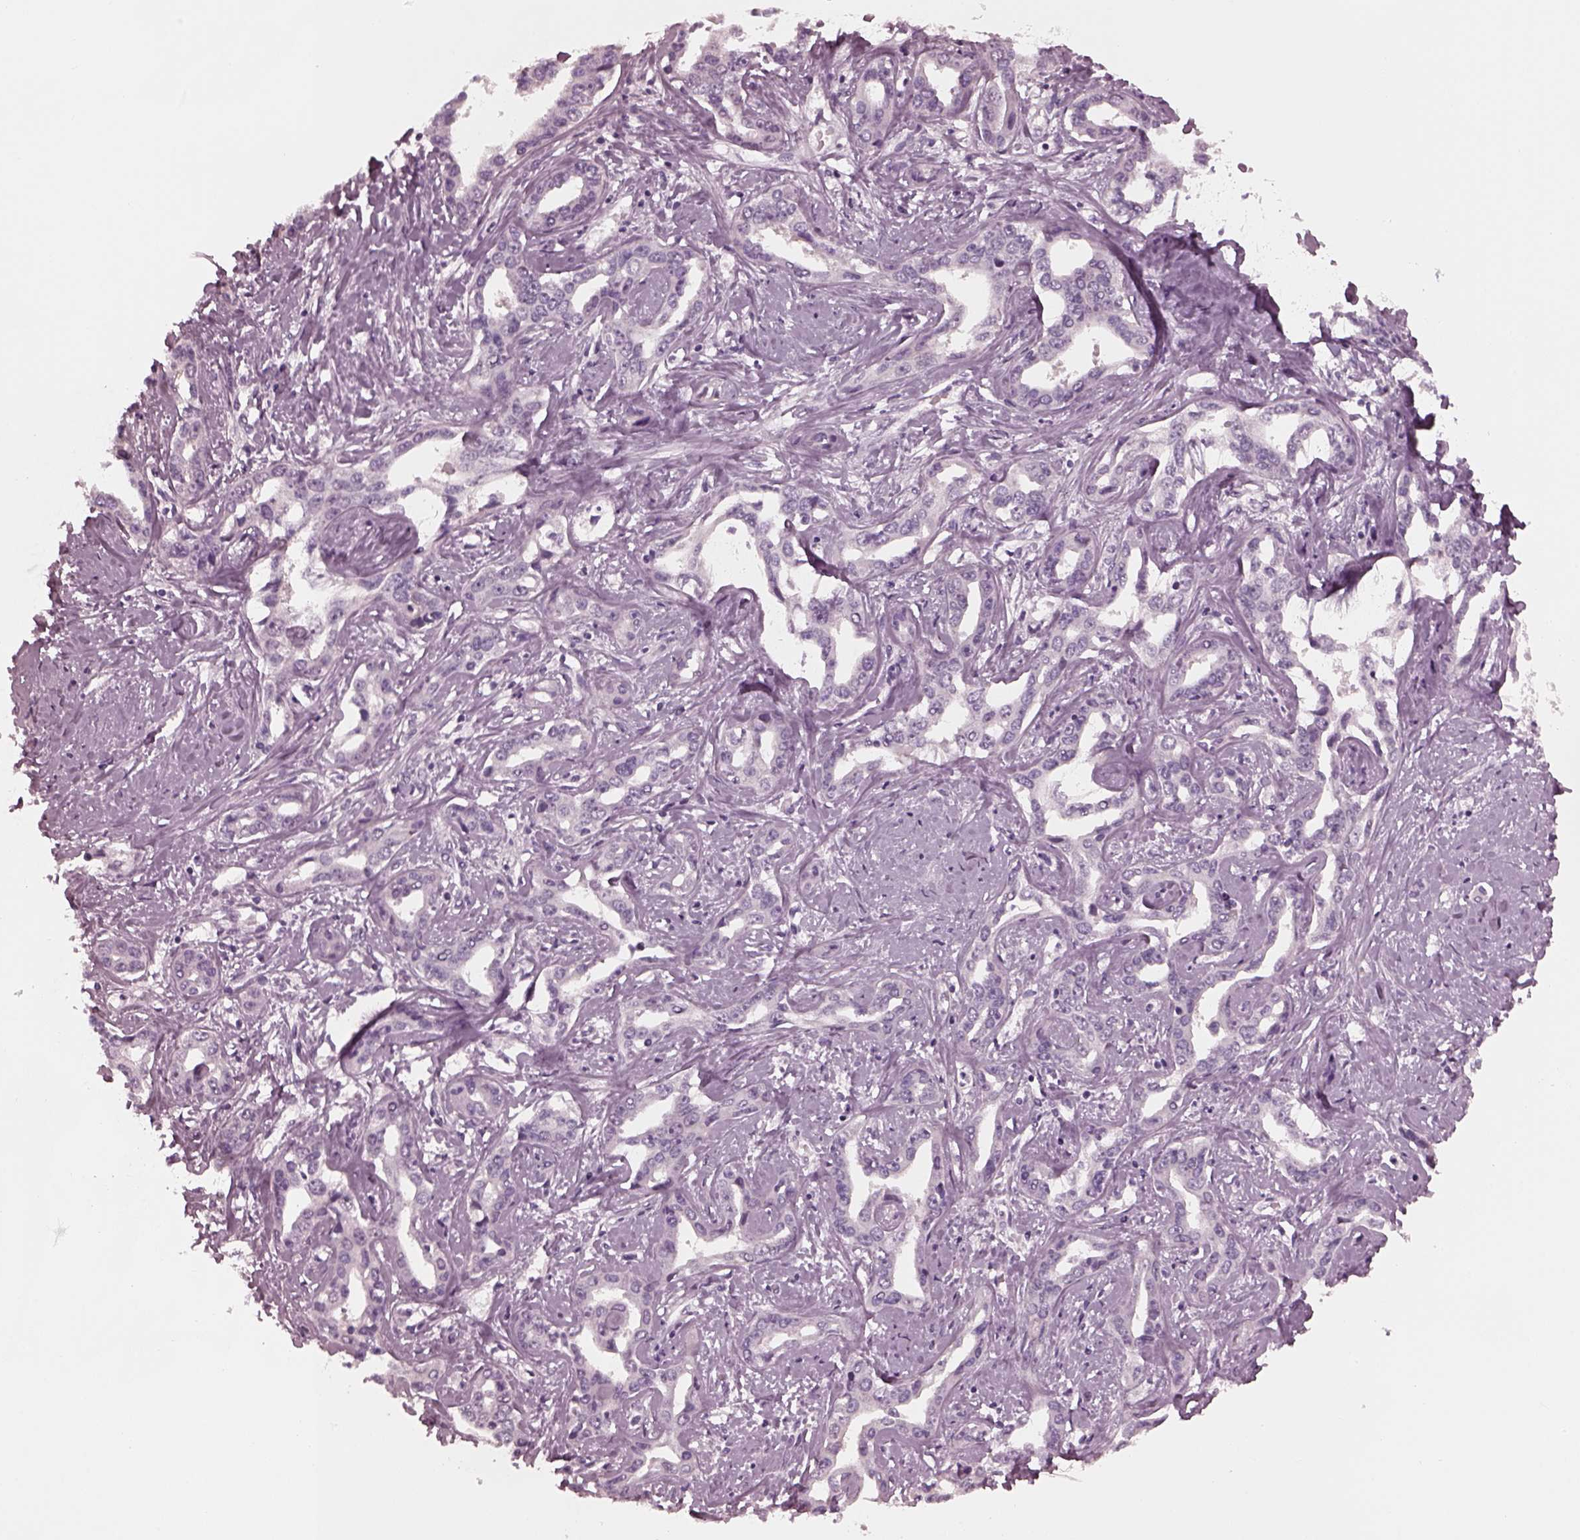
{"staining": {"intensity": "negative", "quantity": "none", "location": "none"}, "tissue": "liver cancer", "cell_type": "Tumor cells", "image_type": "cancer", "snomed": [{"axis": "morphology", "description": "Cholangiocarcinoma"}, {"axis": "topography", "description": "Liver"}], "caption": "Cholangiocarcinoma (liver) stained for a protein using immunohistochemistry (IHC) reveals no positivity tumor cells.", "gene": "YY2", "patient": {"sex": "male", "age": 59}}